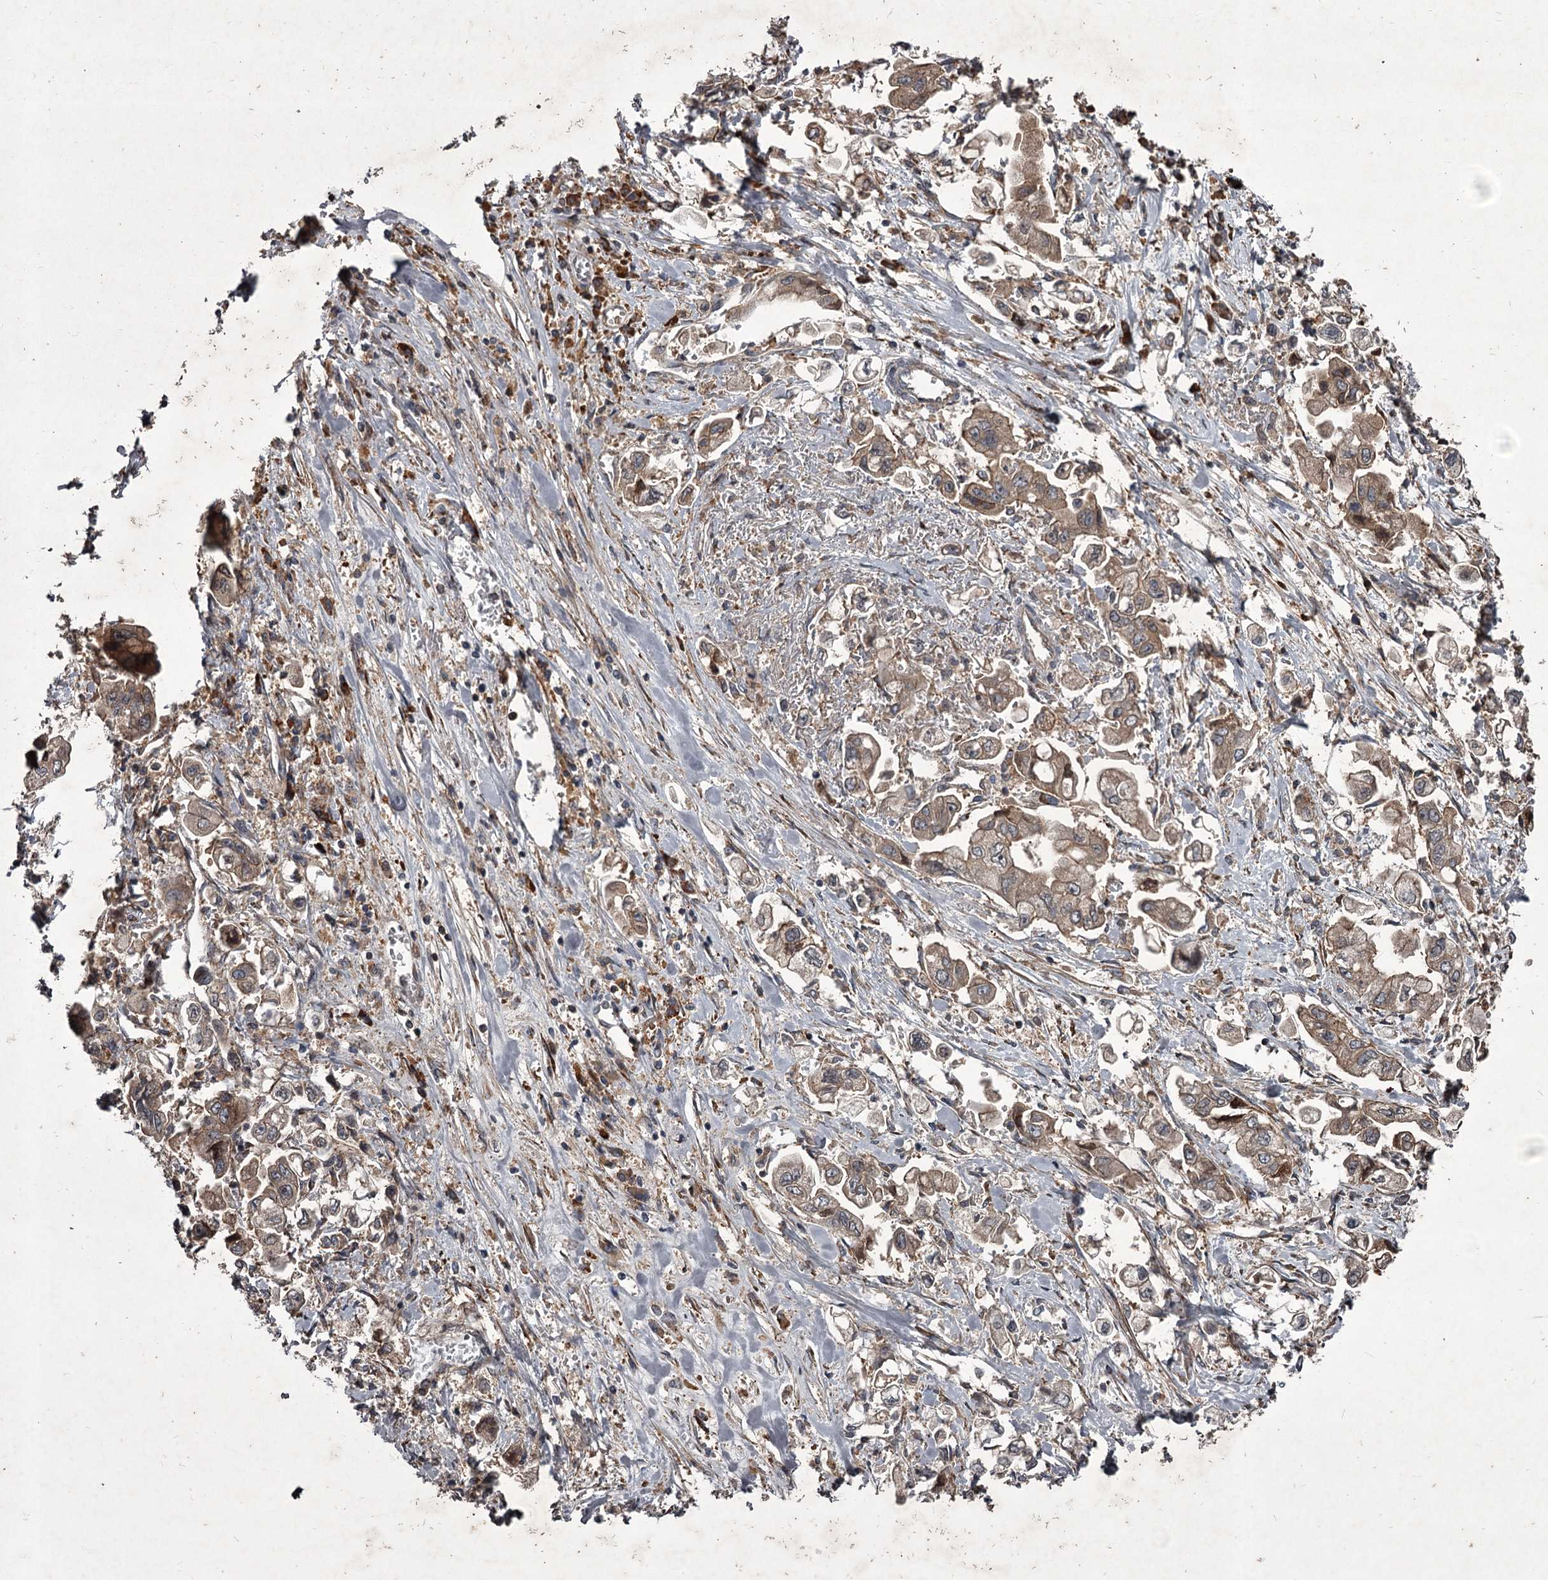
{"staining": {"intensity": "moderate", "quantity": ">75%", "location": "cytoplasmic/membranous"}, "tissue": "stomach cancer", "cell_type": "Tumor cells", "image_type": "cancer", "snomed": [{"axis": "morphology", "description": "Adenocarcinoma, NOS"}, {"axis": "topography", "description": "Stomach"}], "caption": "Immunohistochemistry (IHC) (DAB (3,3'-diaminobenzidine)) staining of adenocarcinoma (stomach) displays moderate cytoplasmic/membranous protein expression in approximately >75% of tumor cells.", "gene": "UNC93B1", "patient": {"sex": "male", "age": 62}}